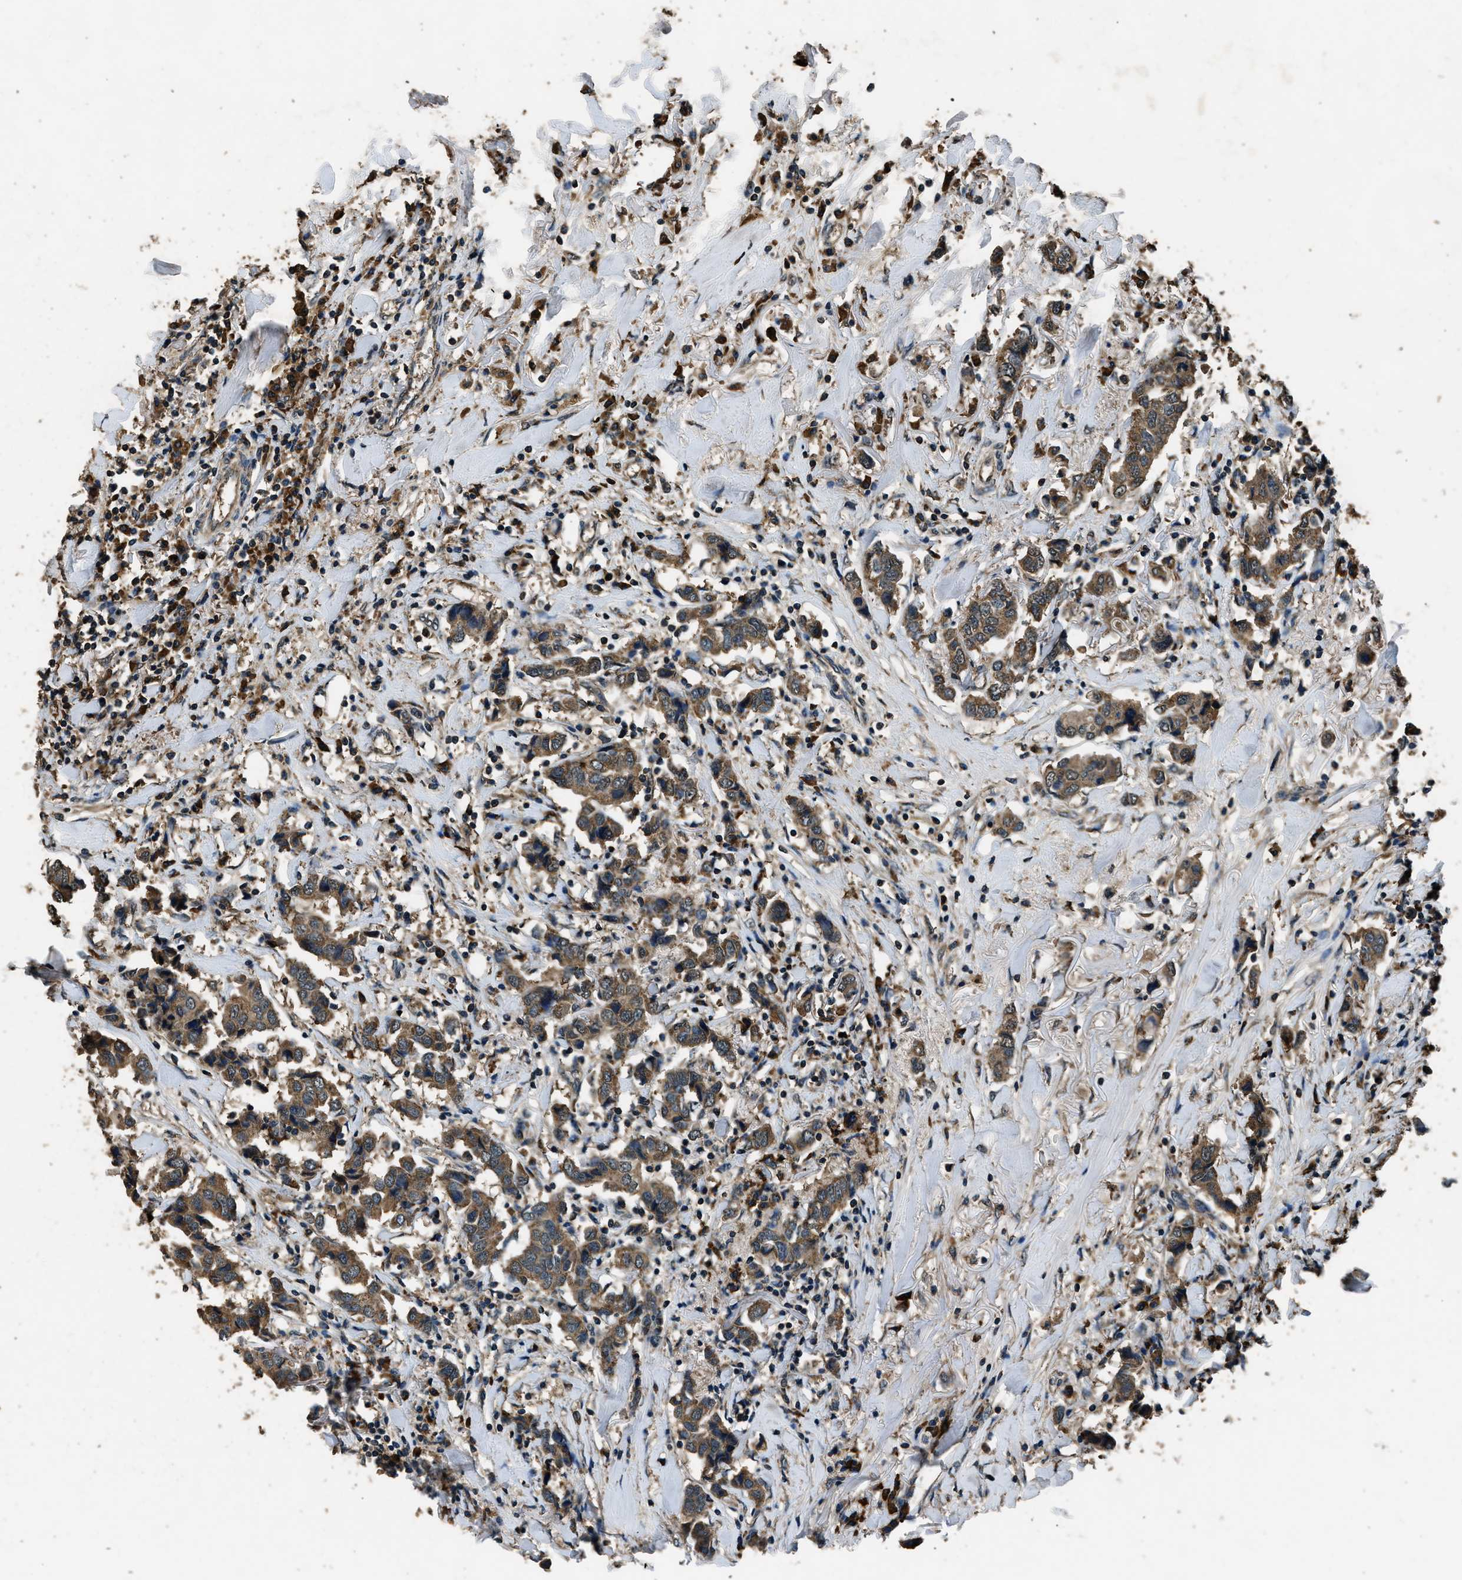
{"staining": {"intensity": "moderate", "quantity": ">75%", "location": "cytoplasmic/membranous"}, "tissue": "breast cancer", "cell_type": "Tumor cells", "image_type": "cancer", "snomed": [{"axis": "morphology", "description": "Duct carcinoma"}, {"axis": "topography", "description": "Breast"}], "caption": "This micrograph displays breast cancer (infiltrating ductal carcinoma) stained with IHC to label a protein in brown. The cytoplasmic/membranous of tumor cells show moderate positivity for the protein. Nuclei are counter-stained blue.", "gene": "SALL3", "patient": {"sex": "female", "age": 80}}